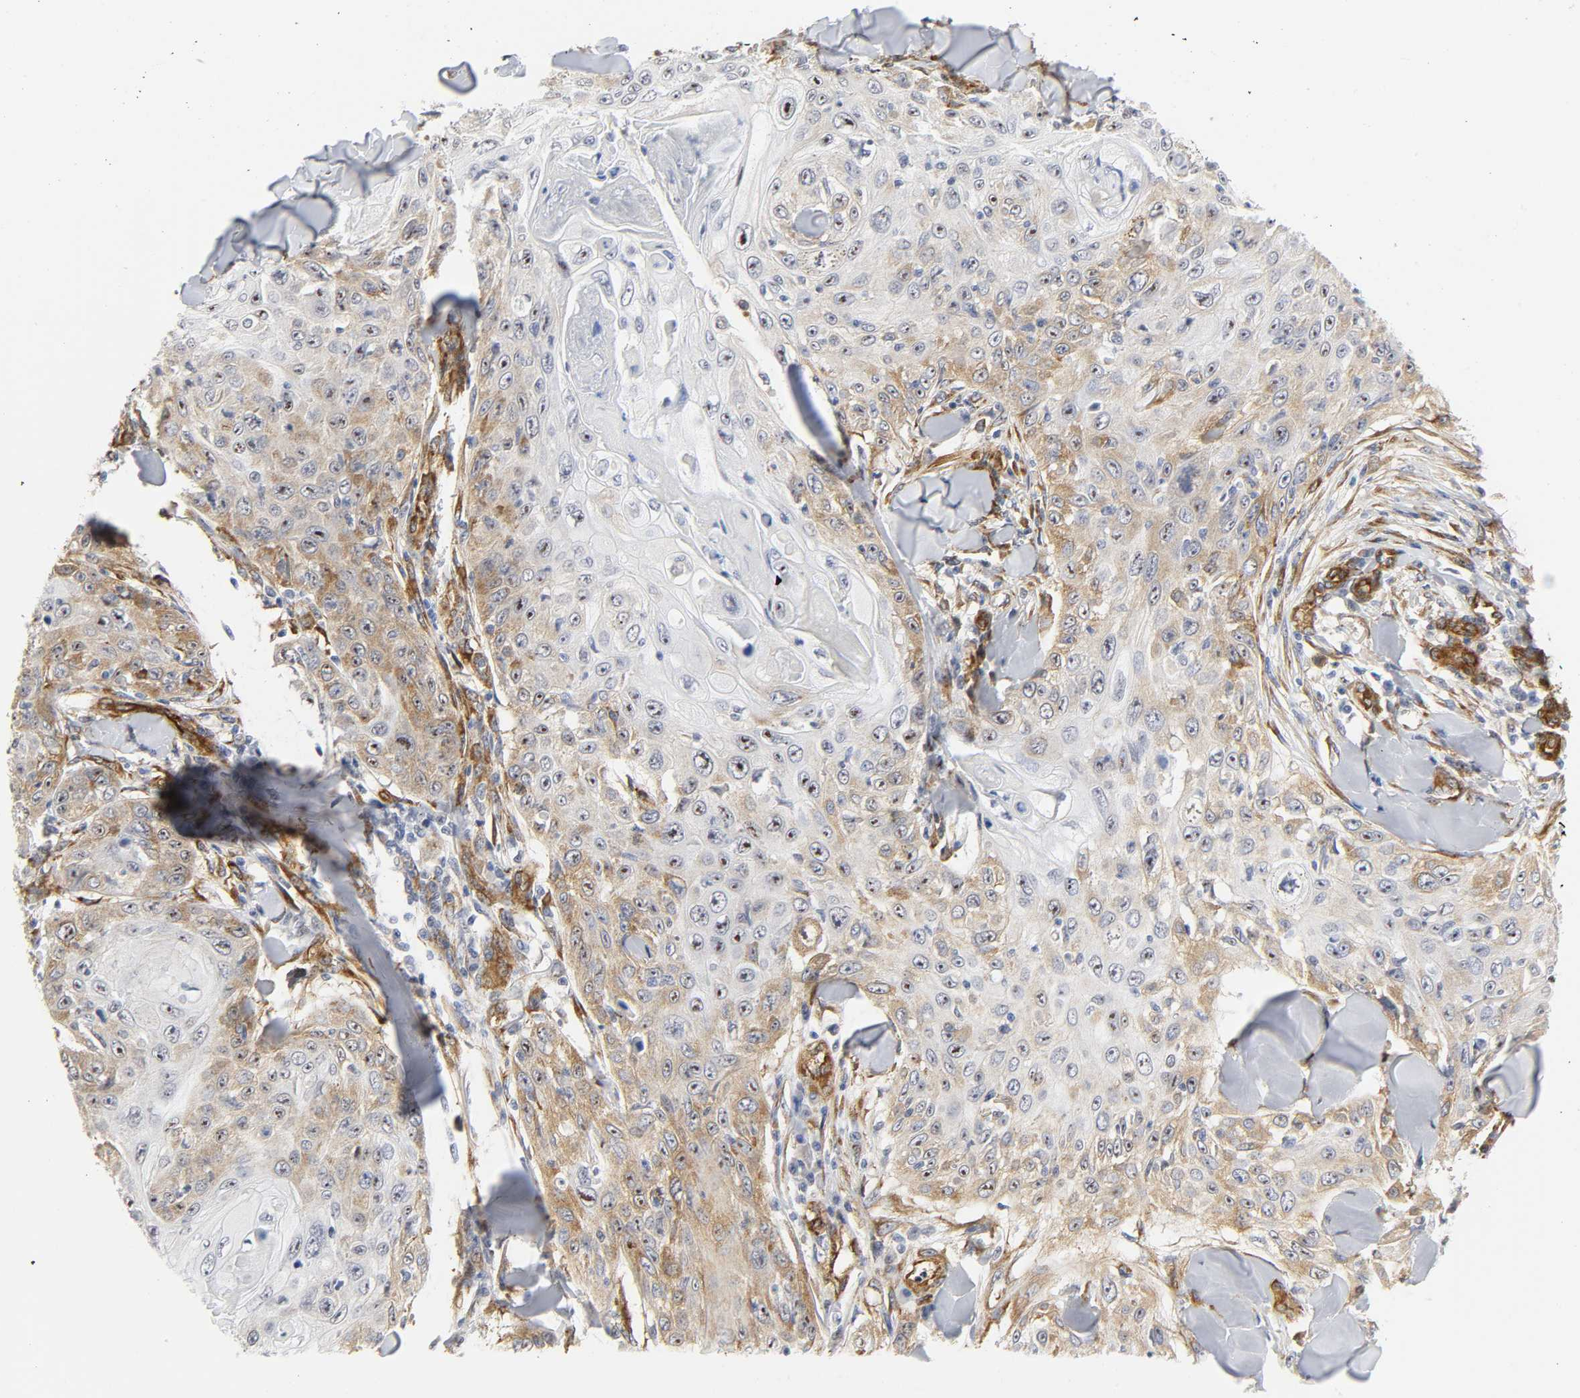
{"staining": {"intensity": "weak", "quantity": "25%-75%", "location": "cytoplasmic/membranous"}, "tissue": "skin cancer", "cell_type": "Tumor cells", "image_type": "cancer", "snomed": [{"axis": "morphology", "description": "Squamous cell carcinoma, NOS"}, {"axis": "topography", "description": "Skin"}], "caption": "There is low levels of weak cytoplasmic/membranous staining in tumor cells of squamous cell carcinoma (skin), as demonstrated by immunohistochemical staining (brown color).", "gene": "DOCK1", "patient": {"sex": "male", "age": 86}}